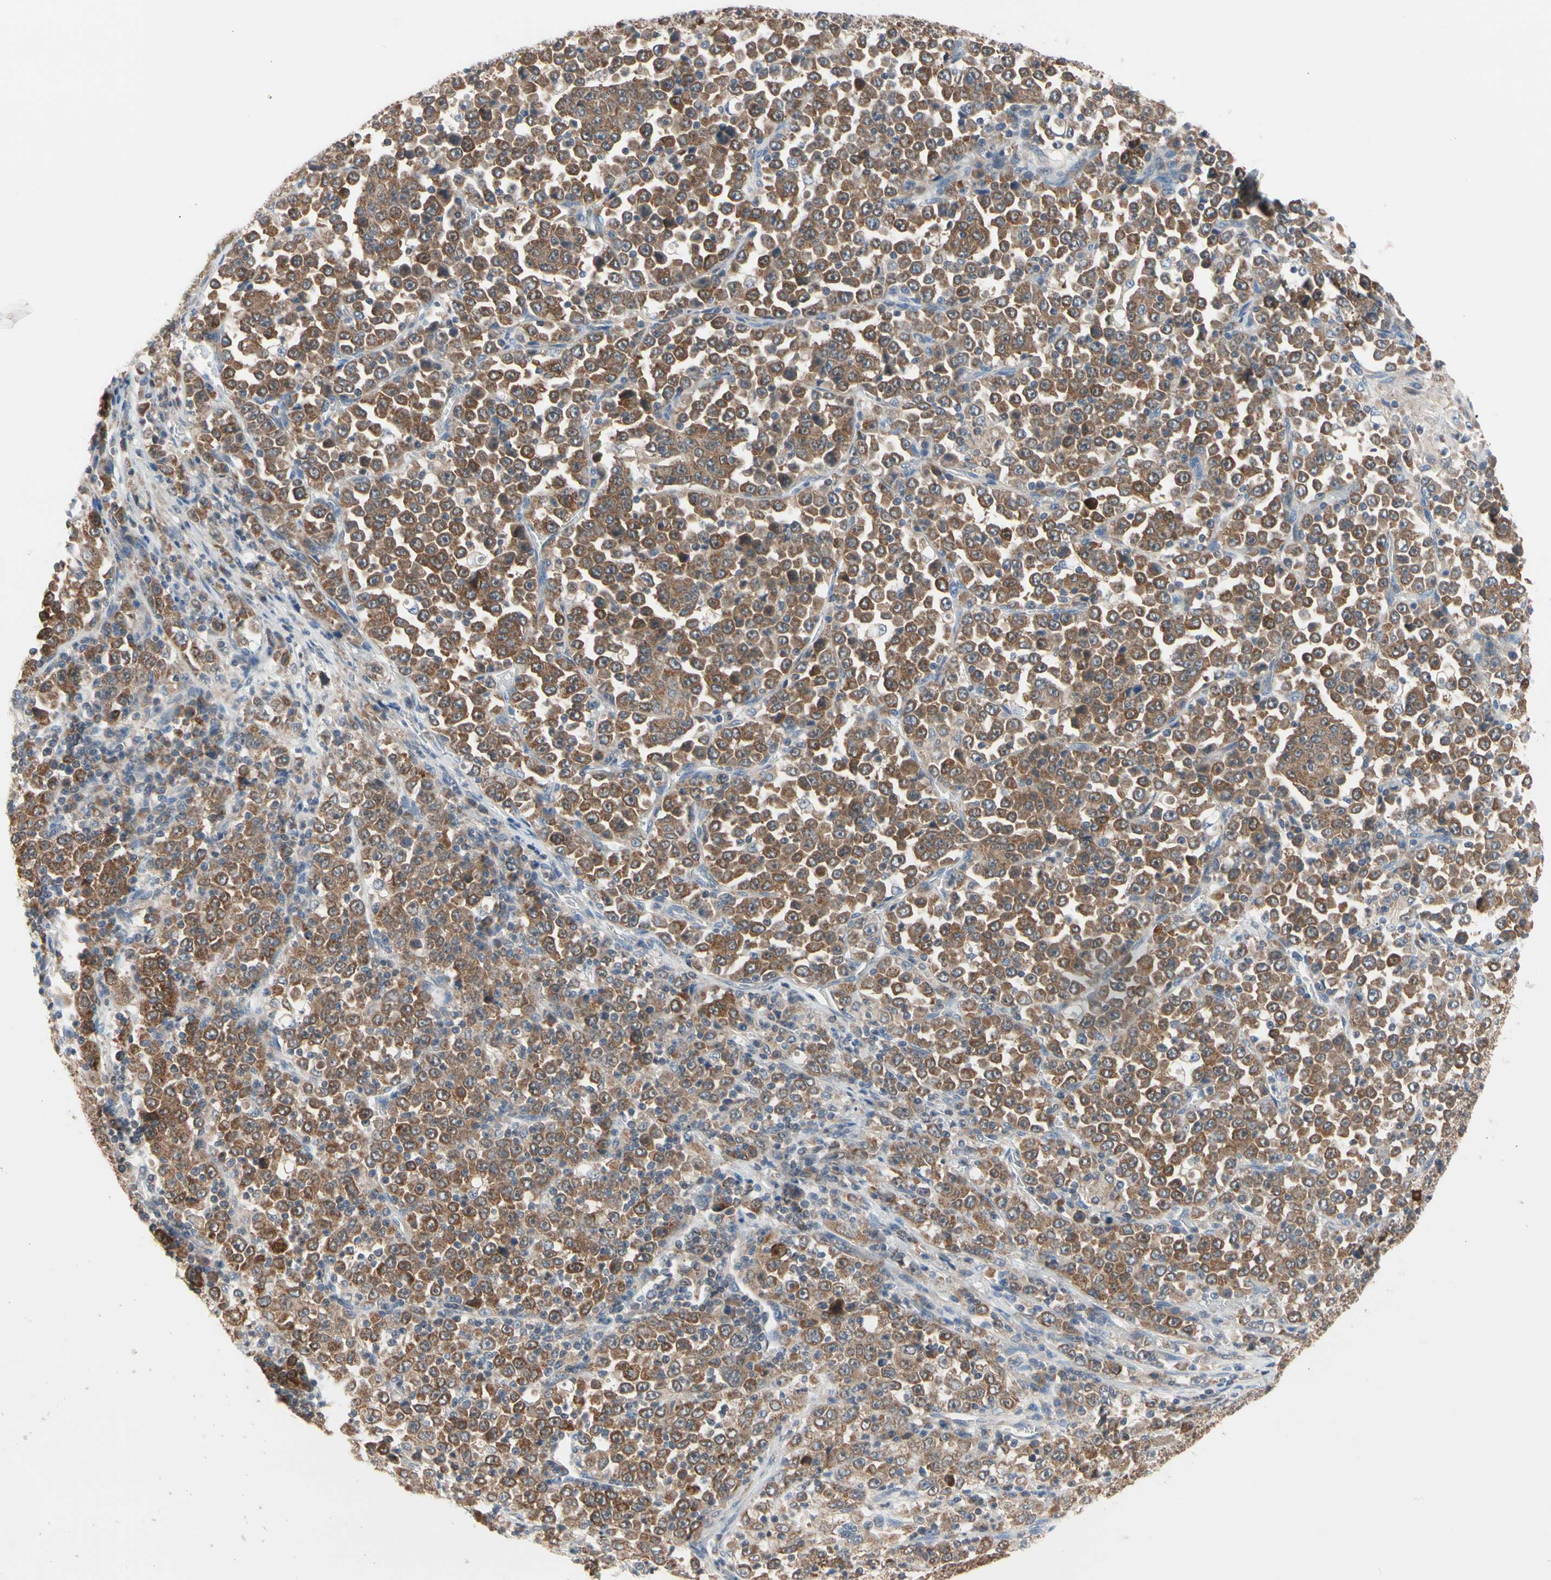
{"staining": {"intensity": "strong", "quantity": ">75%", "location": "cytoplasmic/membranous"}, "tissue": "stomach cancer", "cell_type": "Tumor cells", "image_type": "cancer", "snomed": [{"axis": "morphology", "description": "Normal tissue, NOS"}, {"axis": "morphology", "description": "Adenocarcinoma, NOS"}, {"axis": "topography", "description": "Stomach, upper"}, {"axis": "topography", "description": "Stomach"}], "caption": "This is a photomicrograph of immunohistochemistry staining of stomach cancer, which shows strong positivity in the cytoplasmic/membranous of tumor cells.", "gene": "MTHFS", "patient": {"sex": "male", "age": 59}}